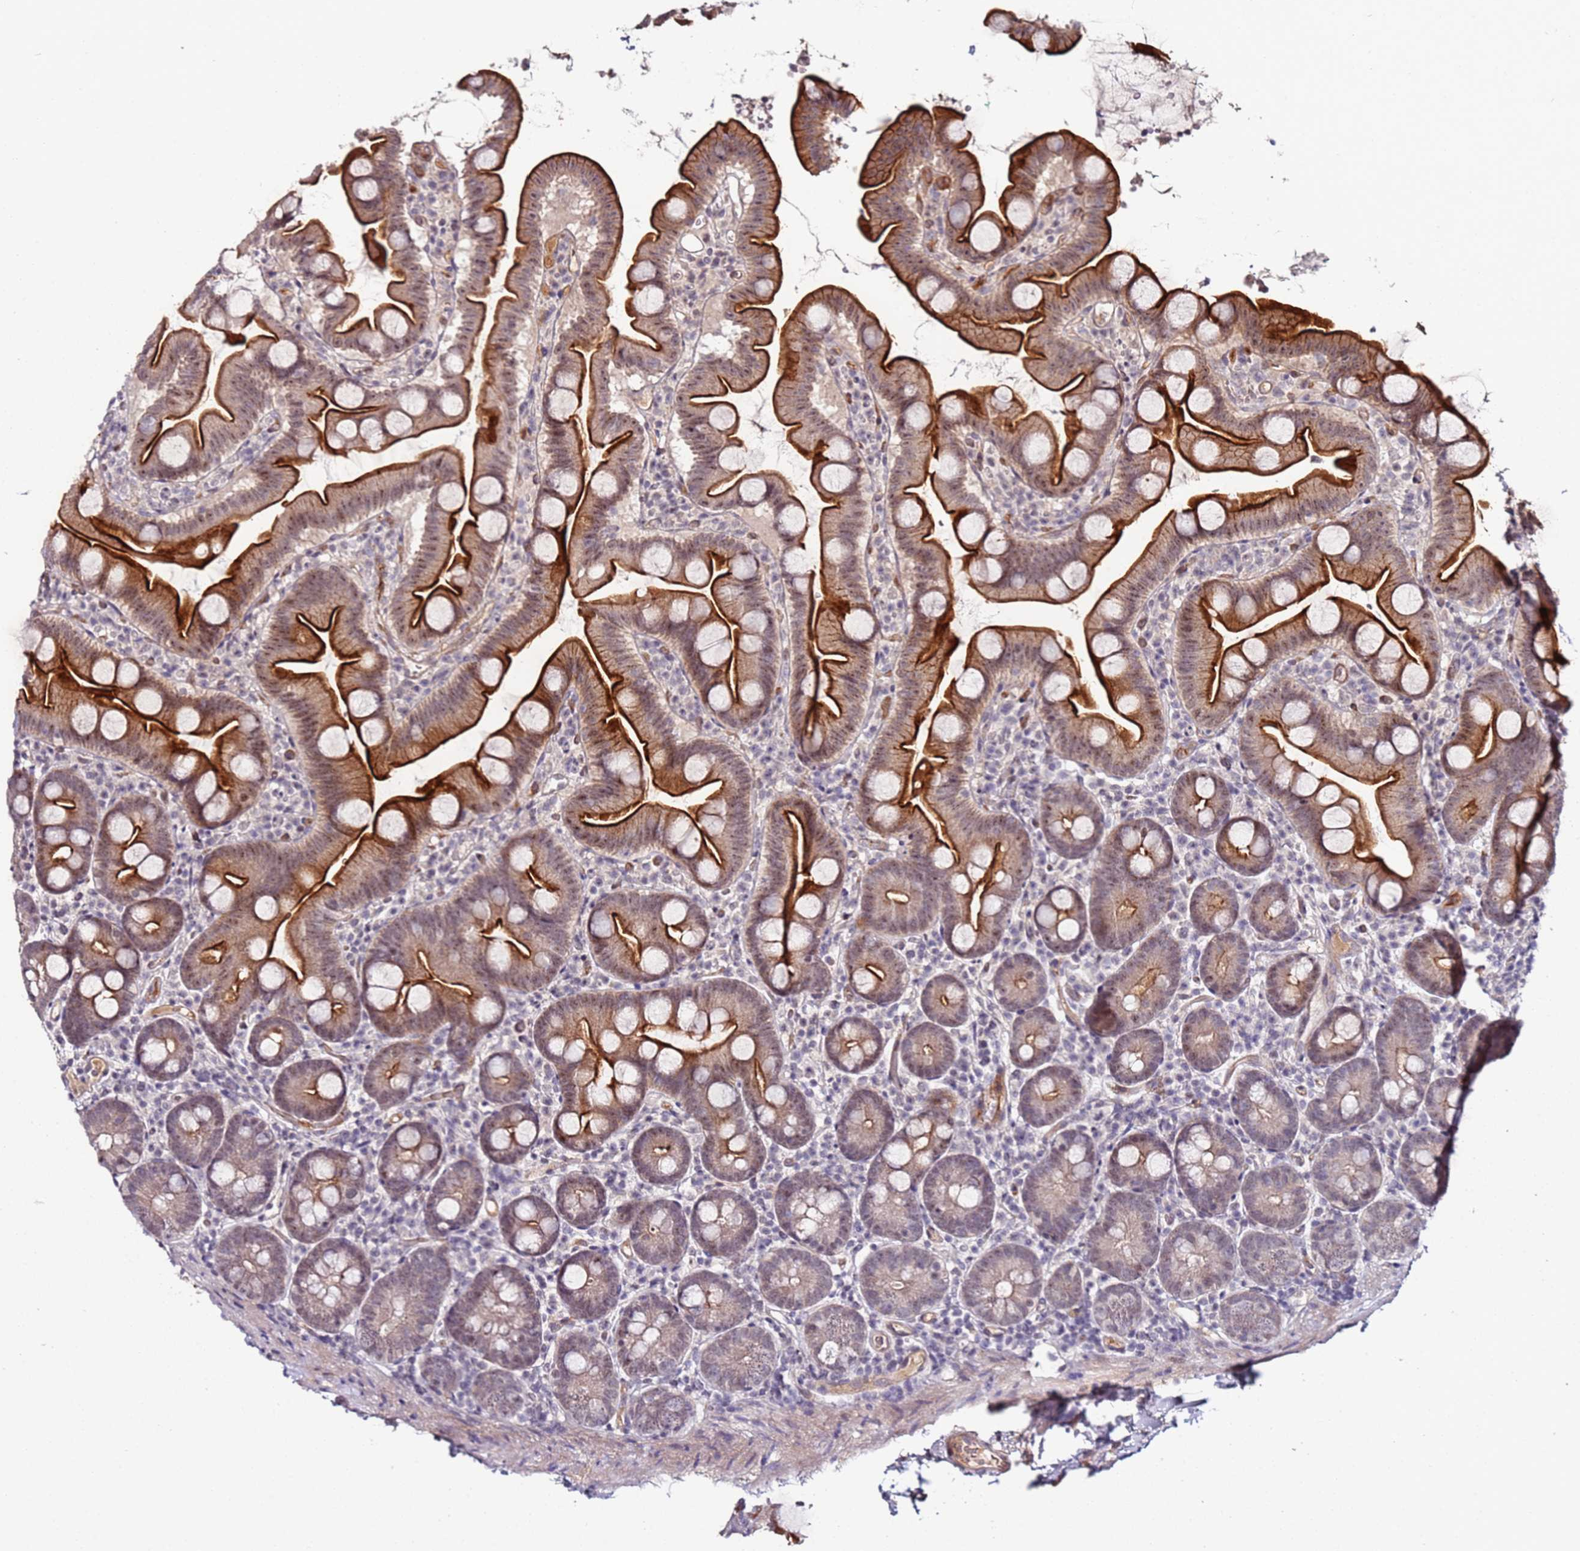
{"staining": {"intensity": "strong", "quantity": "25%-75%", "location": "cytoplasmic/membranous,nuclear"}, "tissue": "small intestine", "cell_type": "Glandular cells", "image_type": "normal", "snomed": [{"axis": "morphology", "description": "Normal tissue, NOS"}, {"axis": "topography", "description": "Small intestine"}], "caption": "Small intestine stained for a protein (brown) shows strong cytoplasmic/membranous,nuclear positive staining in approximately 25%-75% of glandular cells.", "gene": "DUSP28", "patient": {"sex": "female", "age": 68}}